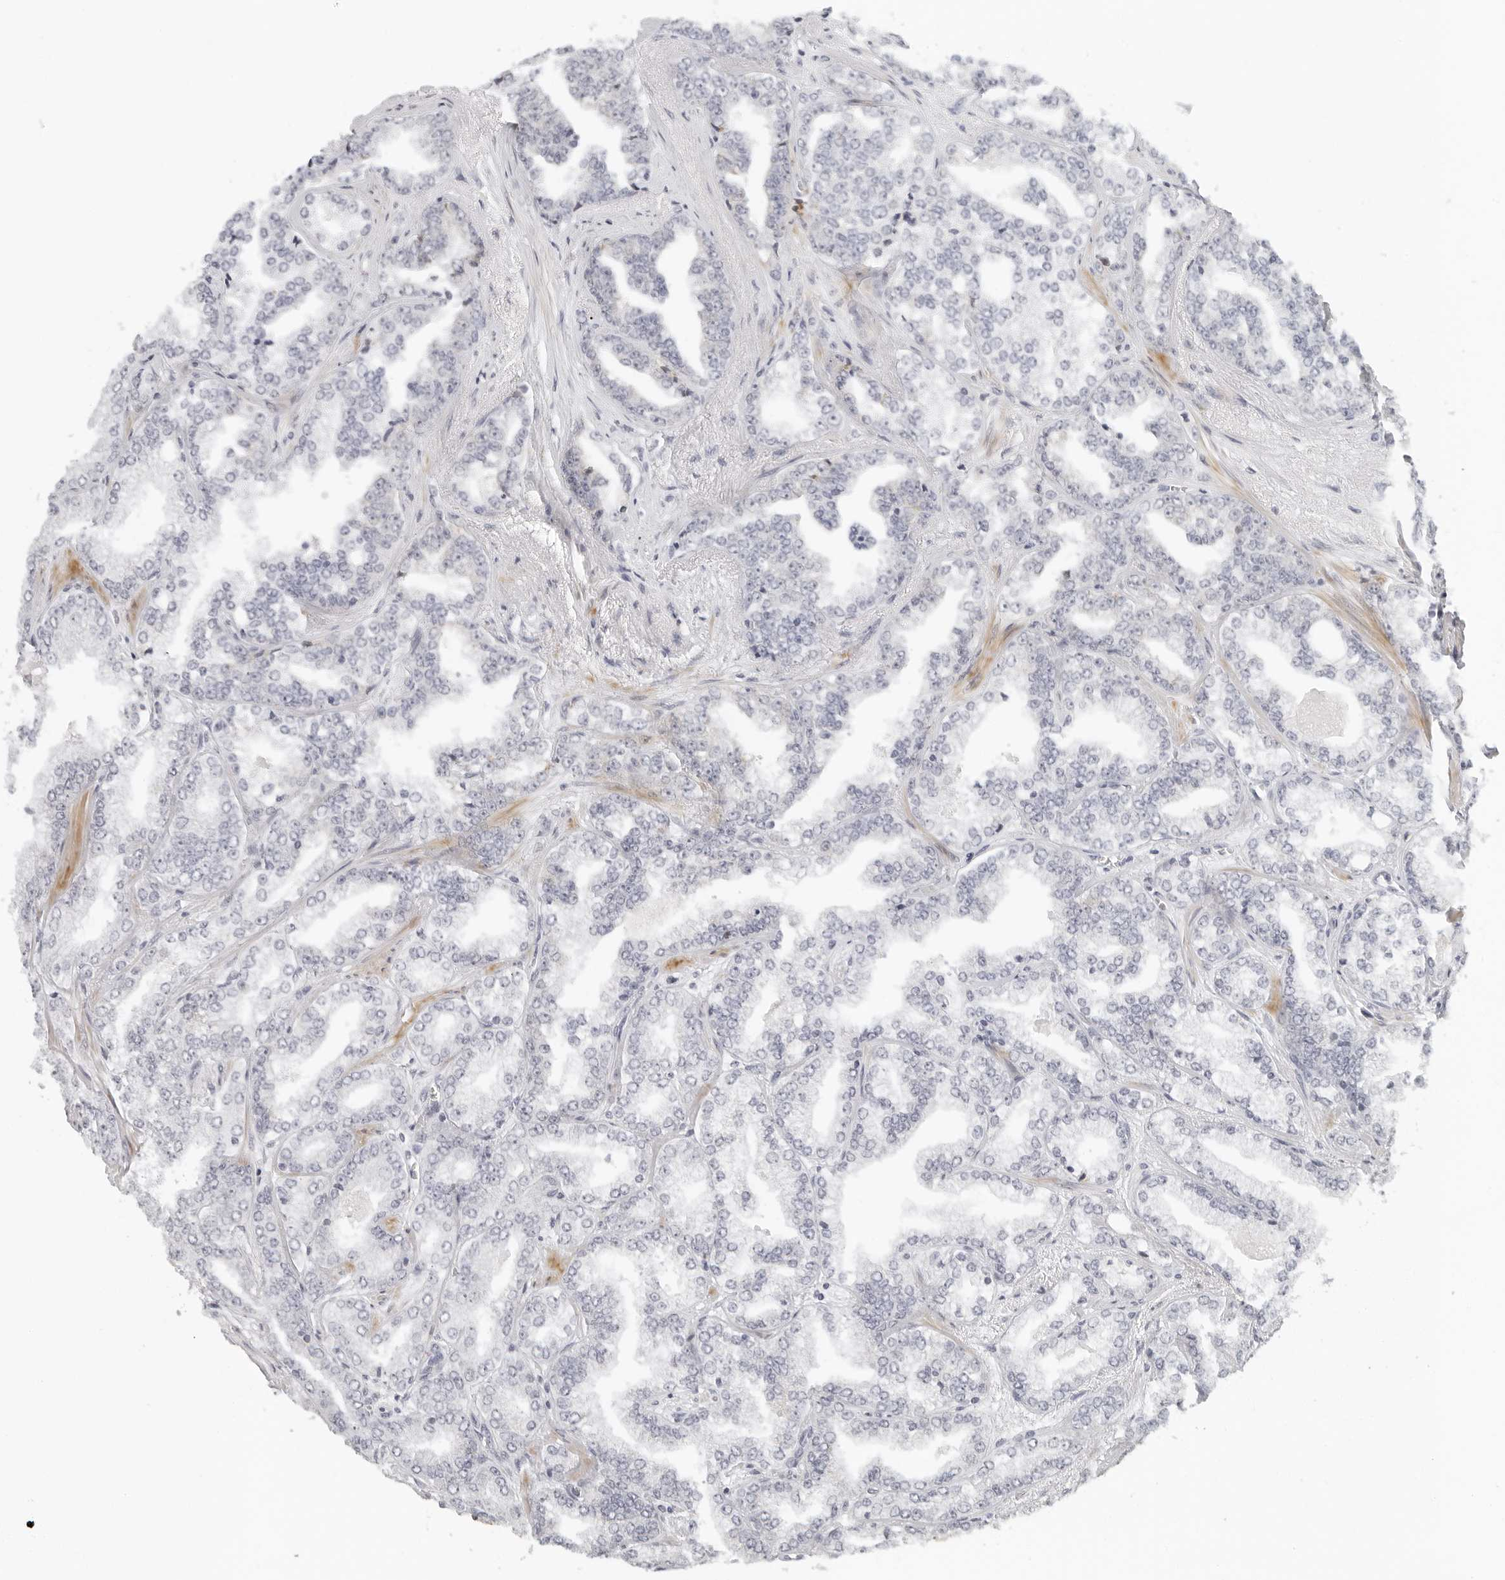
{"staining": {"intensity": "negative", "quantity": "none", "location": "none"}, "tissue": "prostate cancer", "cell_type": "Tumor cells", "image_type": "cancer", "snomed": [{"axis": "morphology", "description": "Adenocarcinoma, High grade"}, {"axis": "topography", "description": "Prostate"}], "caption": "Adenocarcinoma (high-grade) (prostate) was stained to show a protein in brown. There is no significant staining in tumor cells.", "gene": "RPS6KC1", "patient": {"sex": "male", "age": 71}}